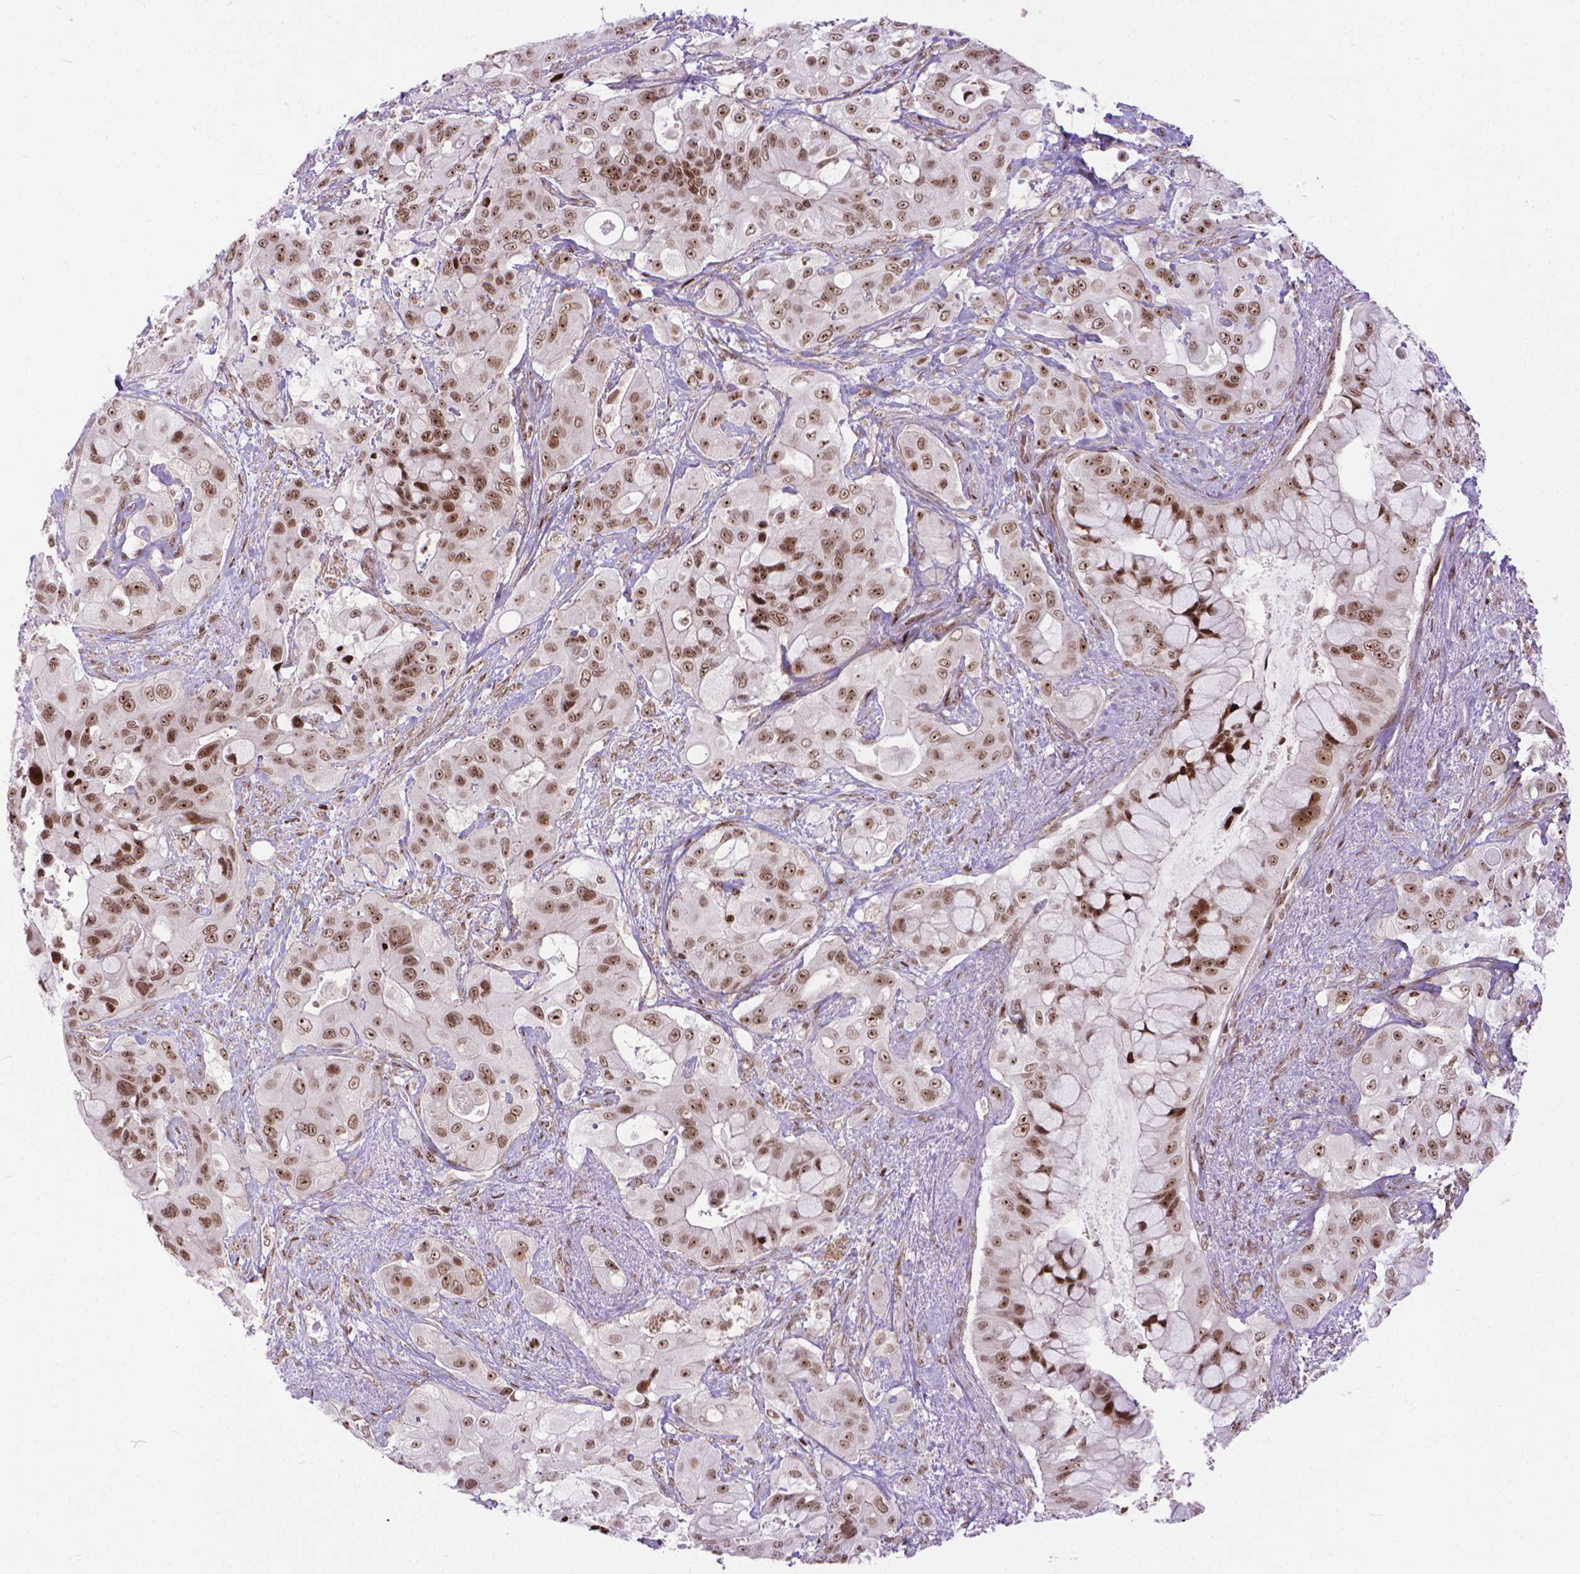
{"staining": {"intensity": "moderate", "quantity": ">75%", "location": "nuclear"}, "tissue": "pancreatic cancer", "cell_type": "Tumor cells", "image_type": "cancer", "snomed": [{"axis": "morphology", "description": "Adenocarcinoma, NOS"}, {"axis": "topography", "description": "Pancreas"}], "caption": "This micrograph exhibits IHC staining of human pancreatic adenocarcinoma, with medium moderate nuclear expression in approximately >75% of tumor cells.", "gene": "AMER1", "patient": {"sex": "male", "age": 71}}